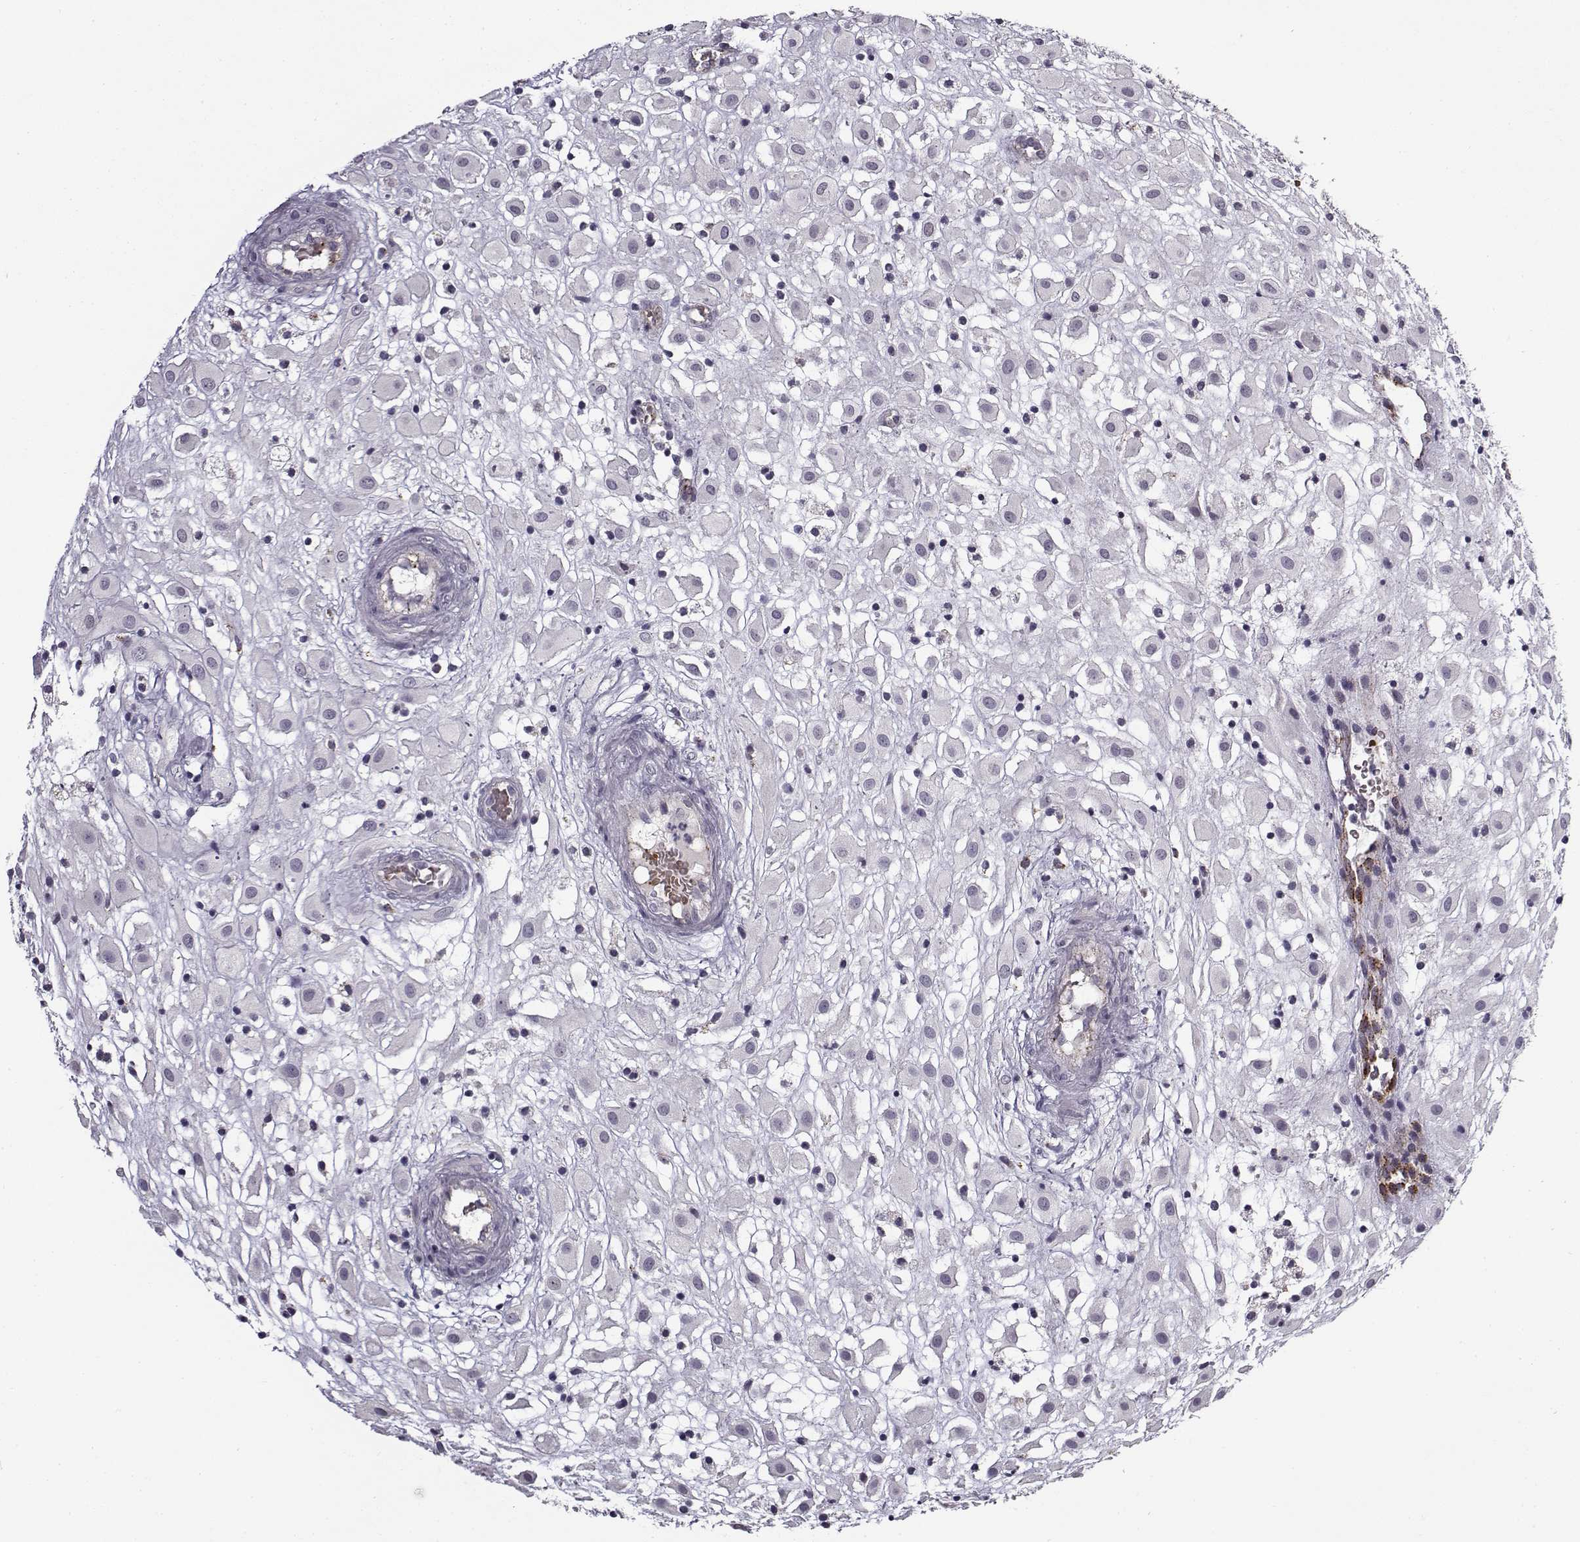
{"staining": {"intensity": "negative", "quantity": "none", "location": "none"}, "tissue": "placenta", "cell_type": "Decidual cells", "image_type": "normal", "snomed": [{"axis": "morphology", "description": "Normal tissue, NOS"}, {"axis": "topography", "description": "Placenta"}], "caption": "Immunohistochemical staining of normal human placenta displays no significant staining in decidual cells. The staining was performed using DAB to visualize the protein expression in brown, while the nuclei were stained in blue with hematoxylin (Magnification: 20x).", "gene": "SNCA", "patient": {"sex": "female", "age": 24}}